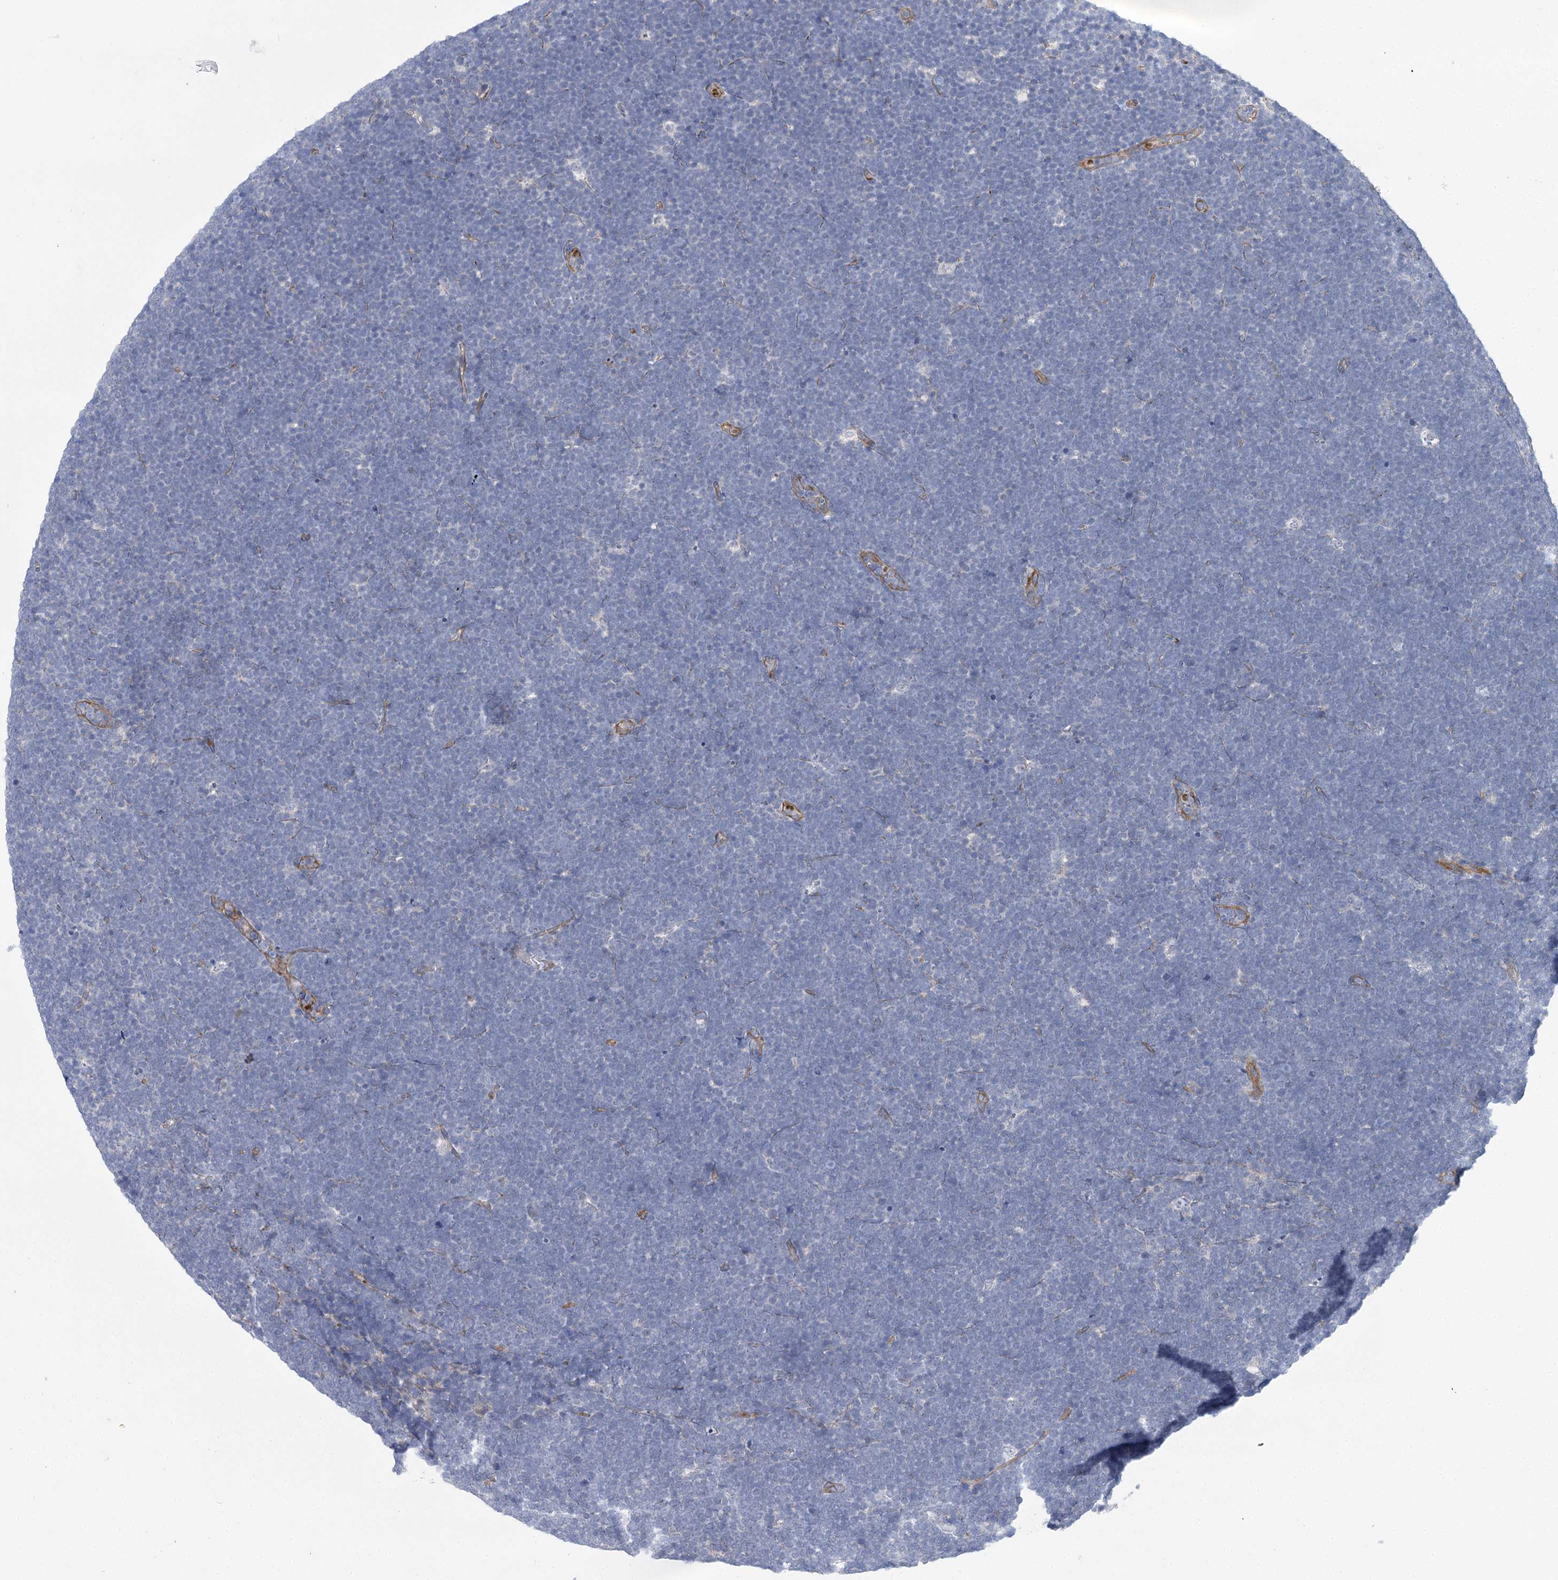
{"staining": {"intensity": "negative", "quantity": "none", "location": "none"}, "tissue": "lymphoma", "cell_type": "Tumor cells", "image_type": "cancer", "snomed": [{"axis": "morphology", "description": "Malignant lymphoma, non-Hodgkin's type, High grade"}, {"axis": "topography", "description": "Lymph node"}], "caption": "This histopathology image is of high-grade malignant lymphoma, non-Hodgkin's type stained with immunohistochemistry (IHC) to label a protein in brown with the nuclei are counter-stained blue. There is no expression in tumor cells.", "gene": "THAP6", "patient": {"sex": "male", "age": 13}}